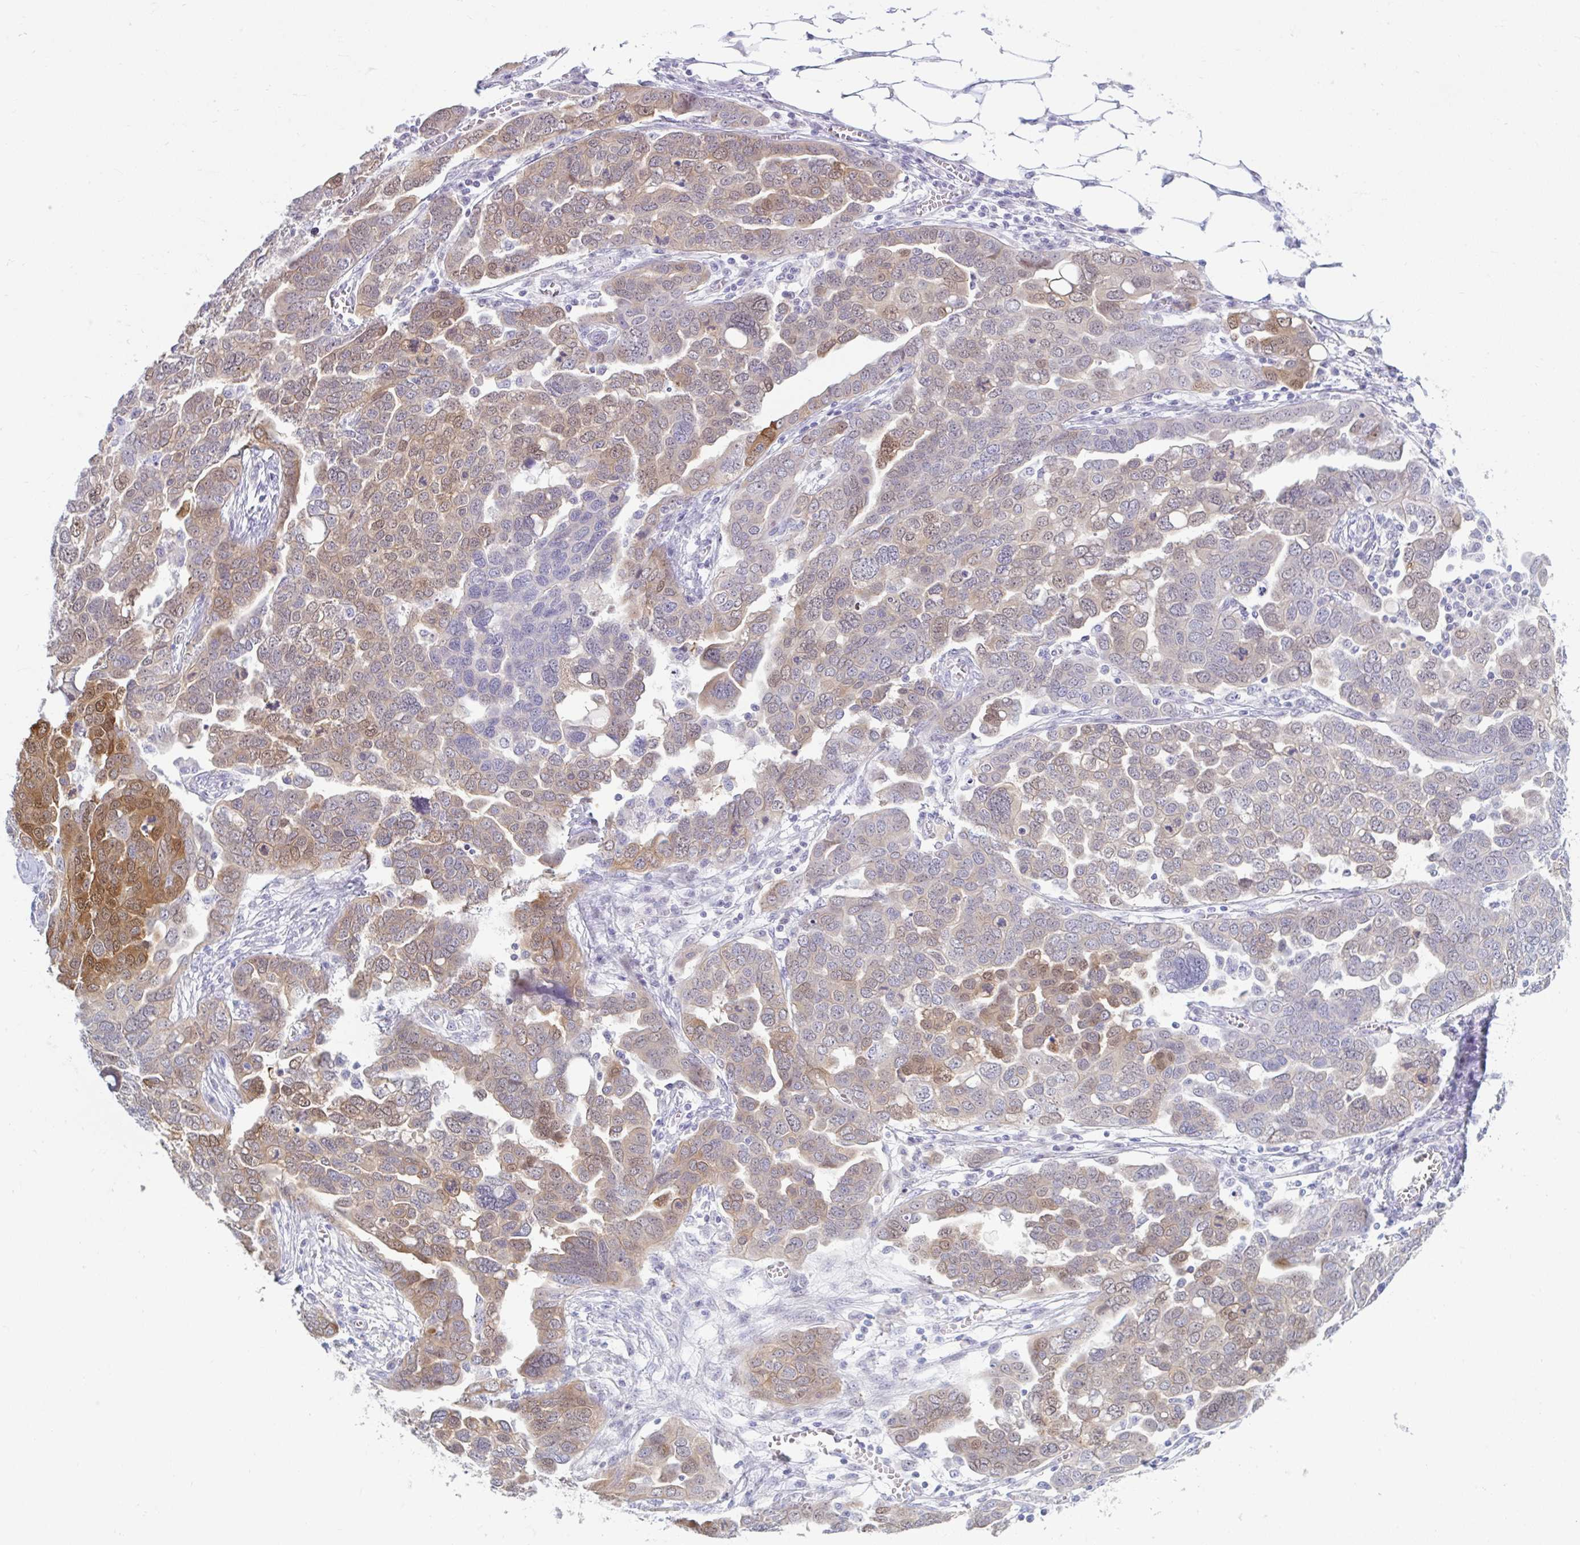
{"staining": {"intensity": "moderate", "quantity": "25%-75%", "location": "cytoplasmic/membranous,nuclear"}, "tissue": "ovarian cancer", "cell_type": "Tumor cells", "image_type": "cancer", "snomed": [{"axis": "morphology", "description": "Cystadenocarcinoma, serous, NOS"}, {"axis": "topography", "description": "Ovary"}], "caption": "Immunohistochemical staining of ovarian cancer displays medium levels of moderate cytoplasmic/membranous and nuclear protein positivity in about 25%-75% of tumor cells.", "gene": "FAM153A", "patient": {"sex": "female", "age": 59}}